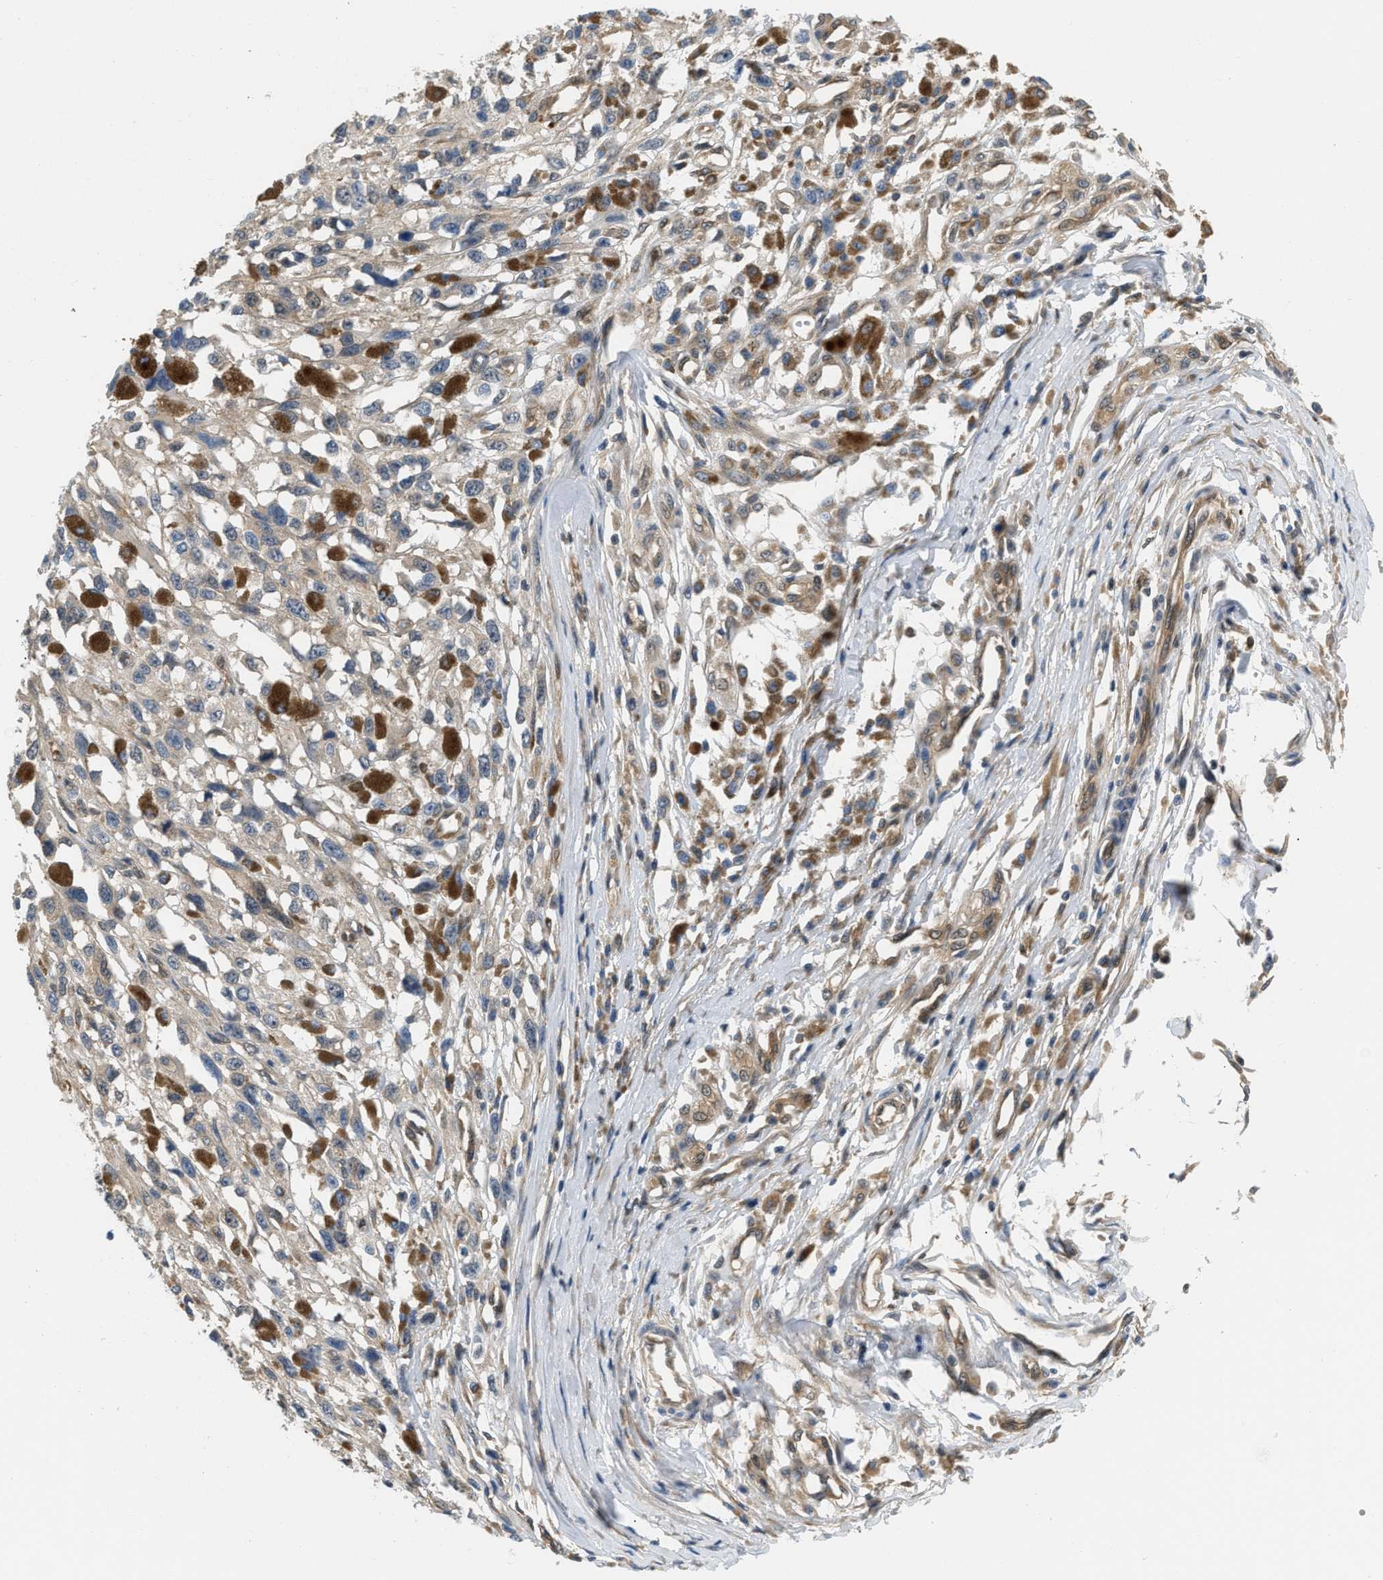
{"staining": {"intensity": "moderate", "quantity": ">75%", "location": "cytoplasmic/membranous"}, "tissue": "melanoma", "cell_type": "Tumor cells", "image_type": "cancer", "snomed": [{"axis": "morphology", "description": "Malignant melanoma, Metastatic site"}, {"axis": "topography", "description": "Lymph node"}], "caption": "This histopathology image reveals immunohistochemistry staining of human malignant melanoma (metastatic site), with medium moderate cytoplasmic/membranous expression in approximately >75% of tumor cells.", "gene": "EIF4EBP2", "patient": {"sex": "male", "age": 59}}